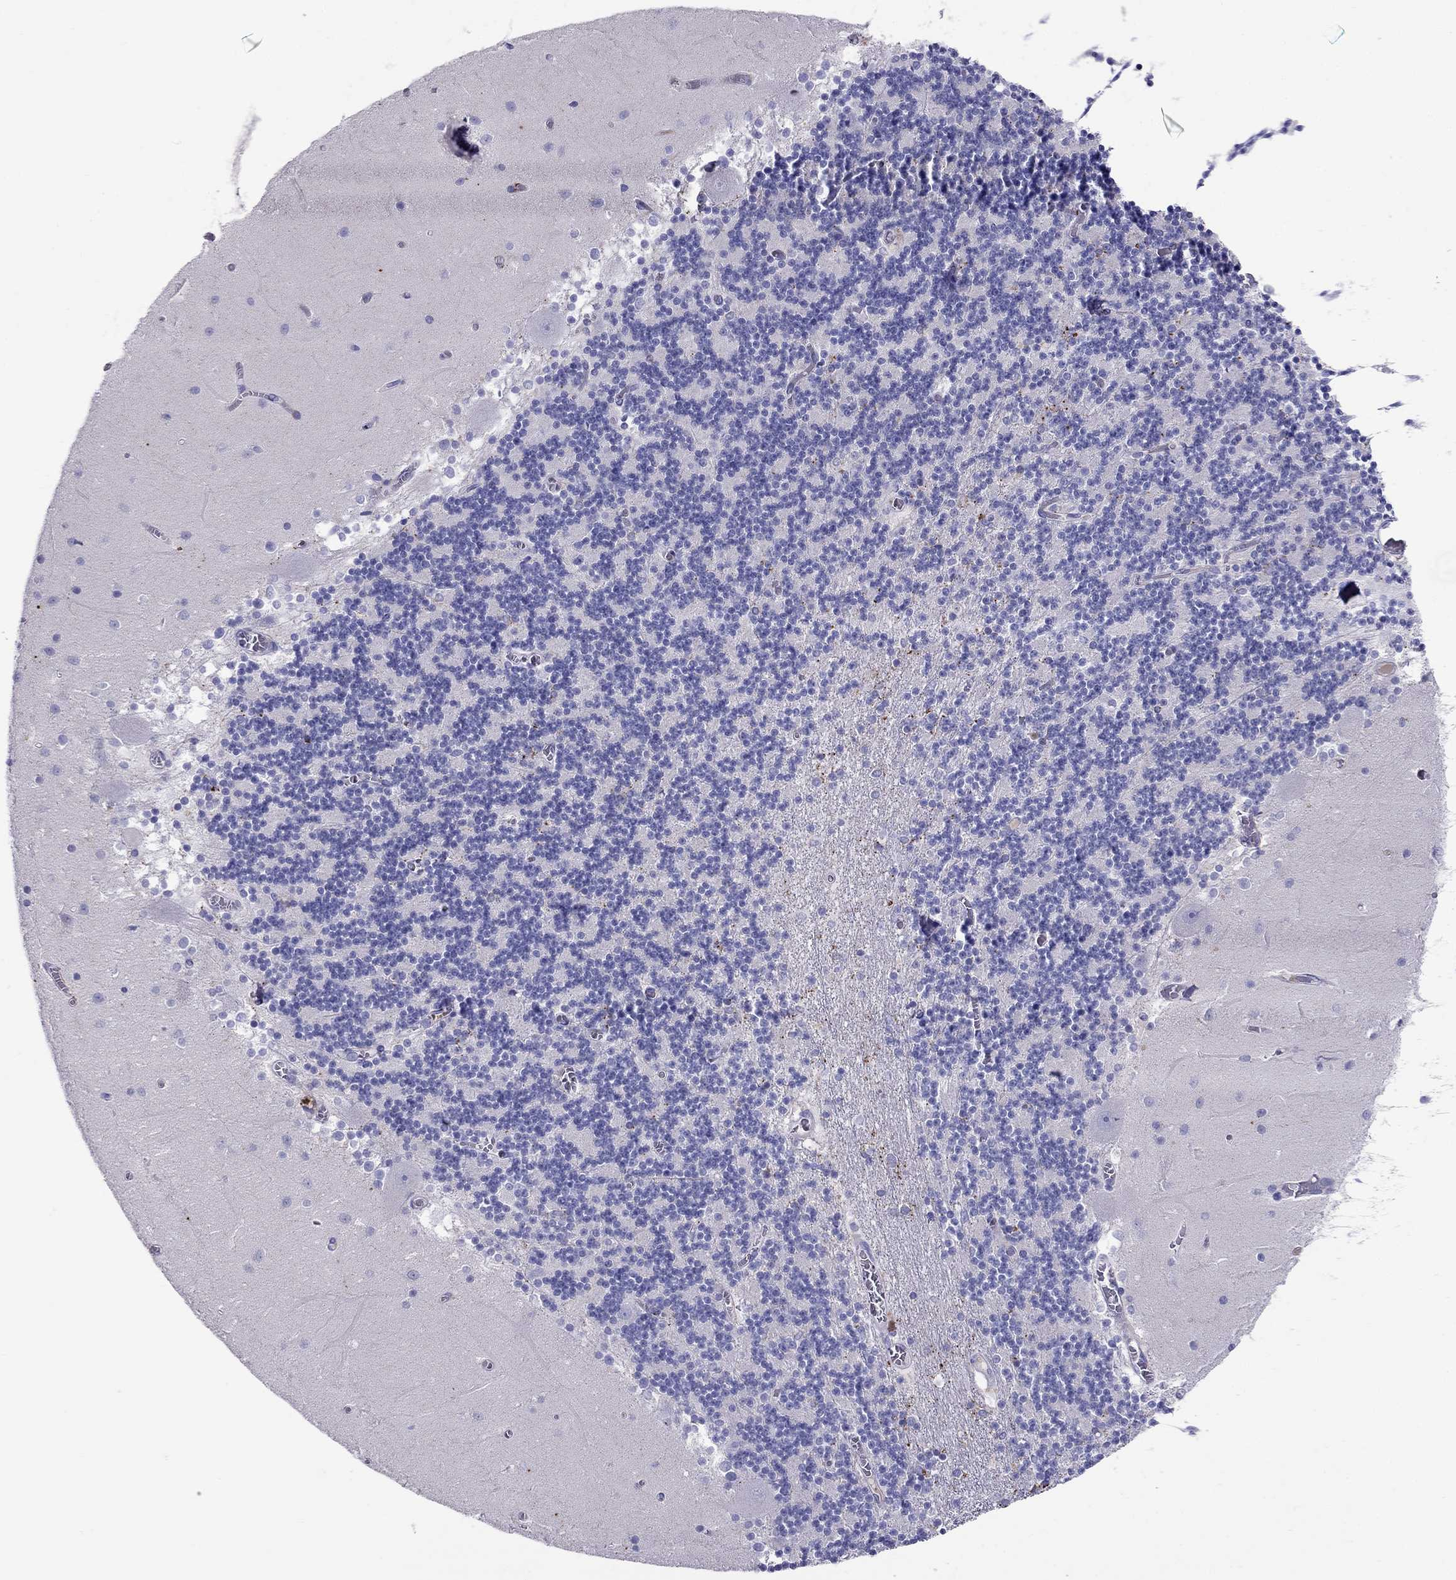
{"staining": {"intensity": "strong", "quantity": "<25%", "location": "cytoplasmic/membranous"}, "tissue": "cerebellum", "cell_type": "Cells in granular layer", "image_type": "normal", "snomed": [{"axis": "morphology", "description": "Normal tissue, NOS"}, {"axis": "topography", "description": "Cerebellum"}], "caption": "A histopathology image of human cerebellum stained for a protein reveals strong cytoplasmic/membranous brown staining in cells in granular layer. (brown staining indicates protein expression, while blue staining denotes nuclei).", "gene": "CLPSL2", "patient": {"sex": "female", "age": 28}}